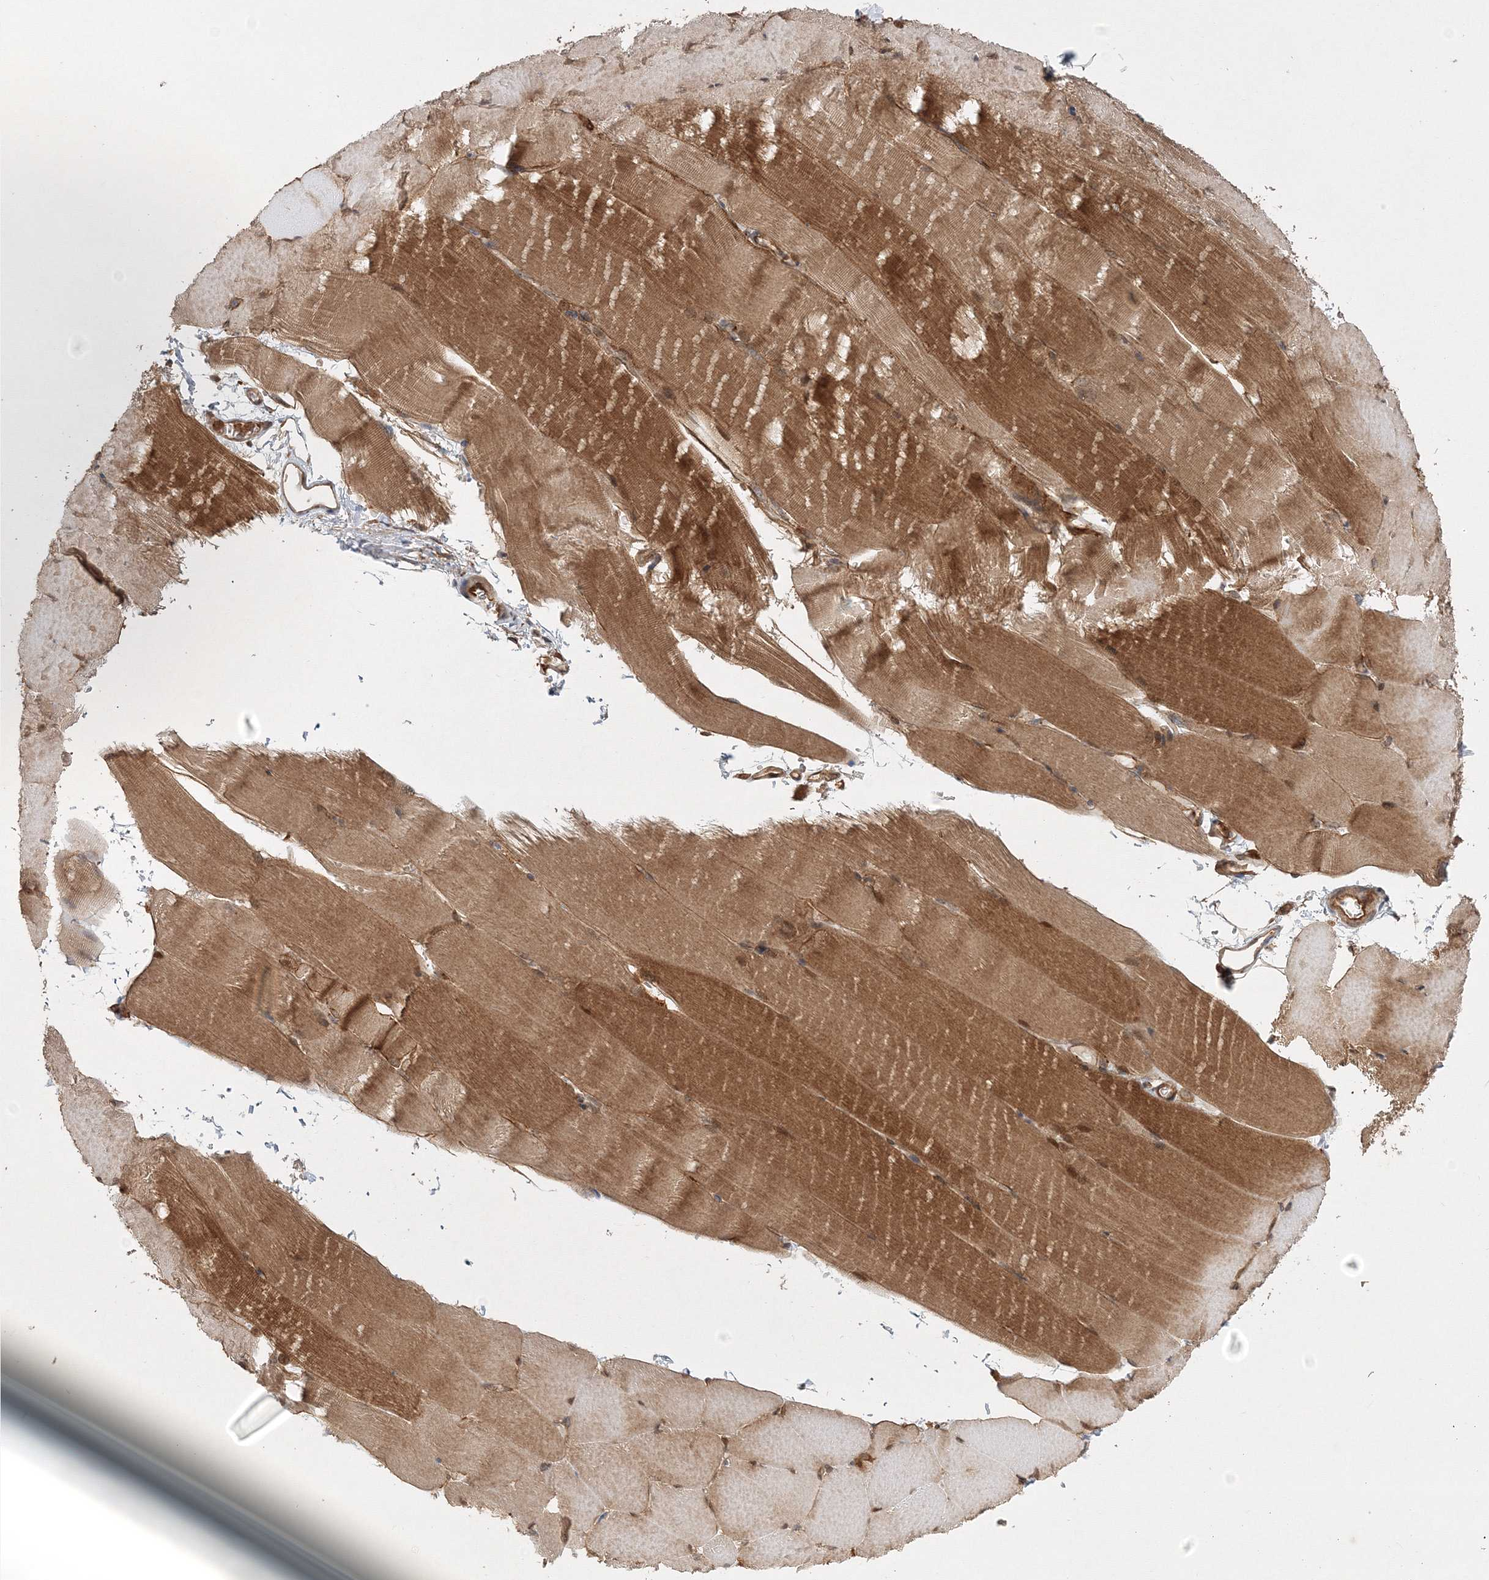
{"staining": {"intensity": "moderate", "quantity": ">75%", "location": "cytoplasmic/membranous"}, "tissue": "skeletal muscle", "cell_type": "Myocytes", "image_type": "normal", "snomed": [{"axis": "morphology", "description": "Normal tissue, NOS"}, {"axis": "topography", "description": "Skeletal muscle"}, {"axis": "topography", "description": "Parathyroid gland"}], "caption": "This micrograph shows immunohistochemistry (IHC) staining of unremarkable skeletal muscle, with medium moderate cytoplasmic/membranous positivity in about >75% of myocytes.", "gene": "WDR37", "patient": {"sex": "female", "age": 37}}